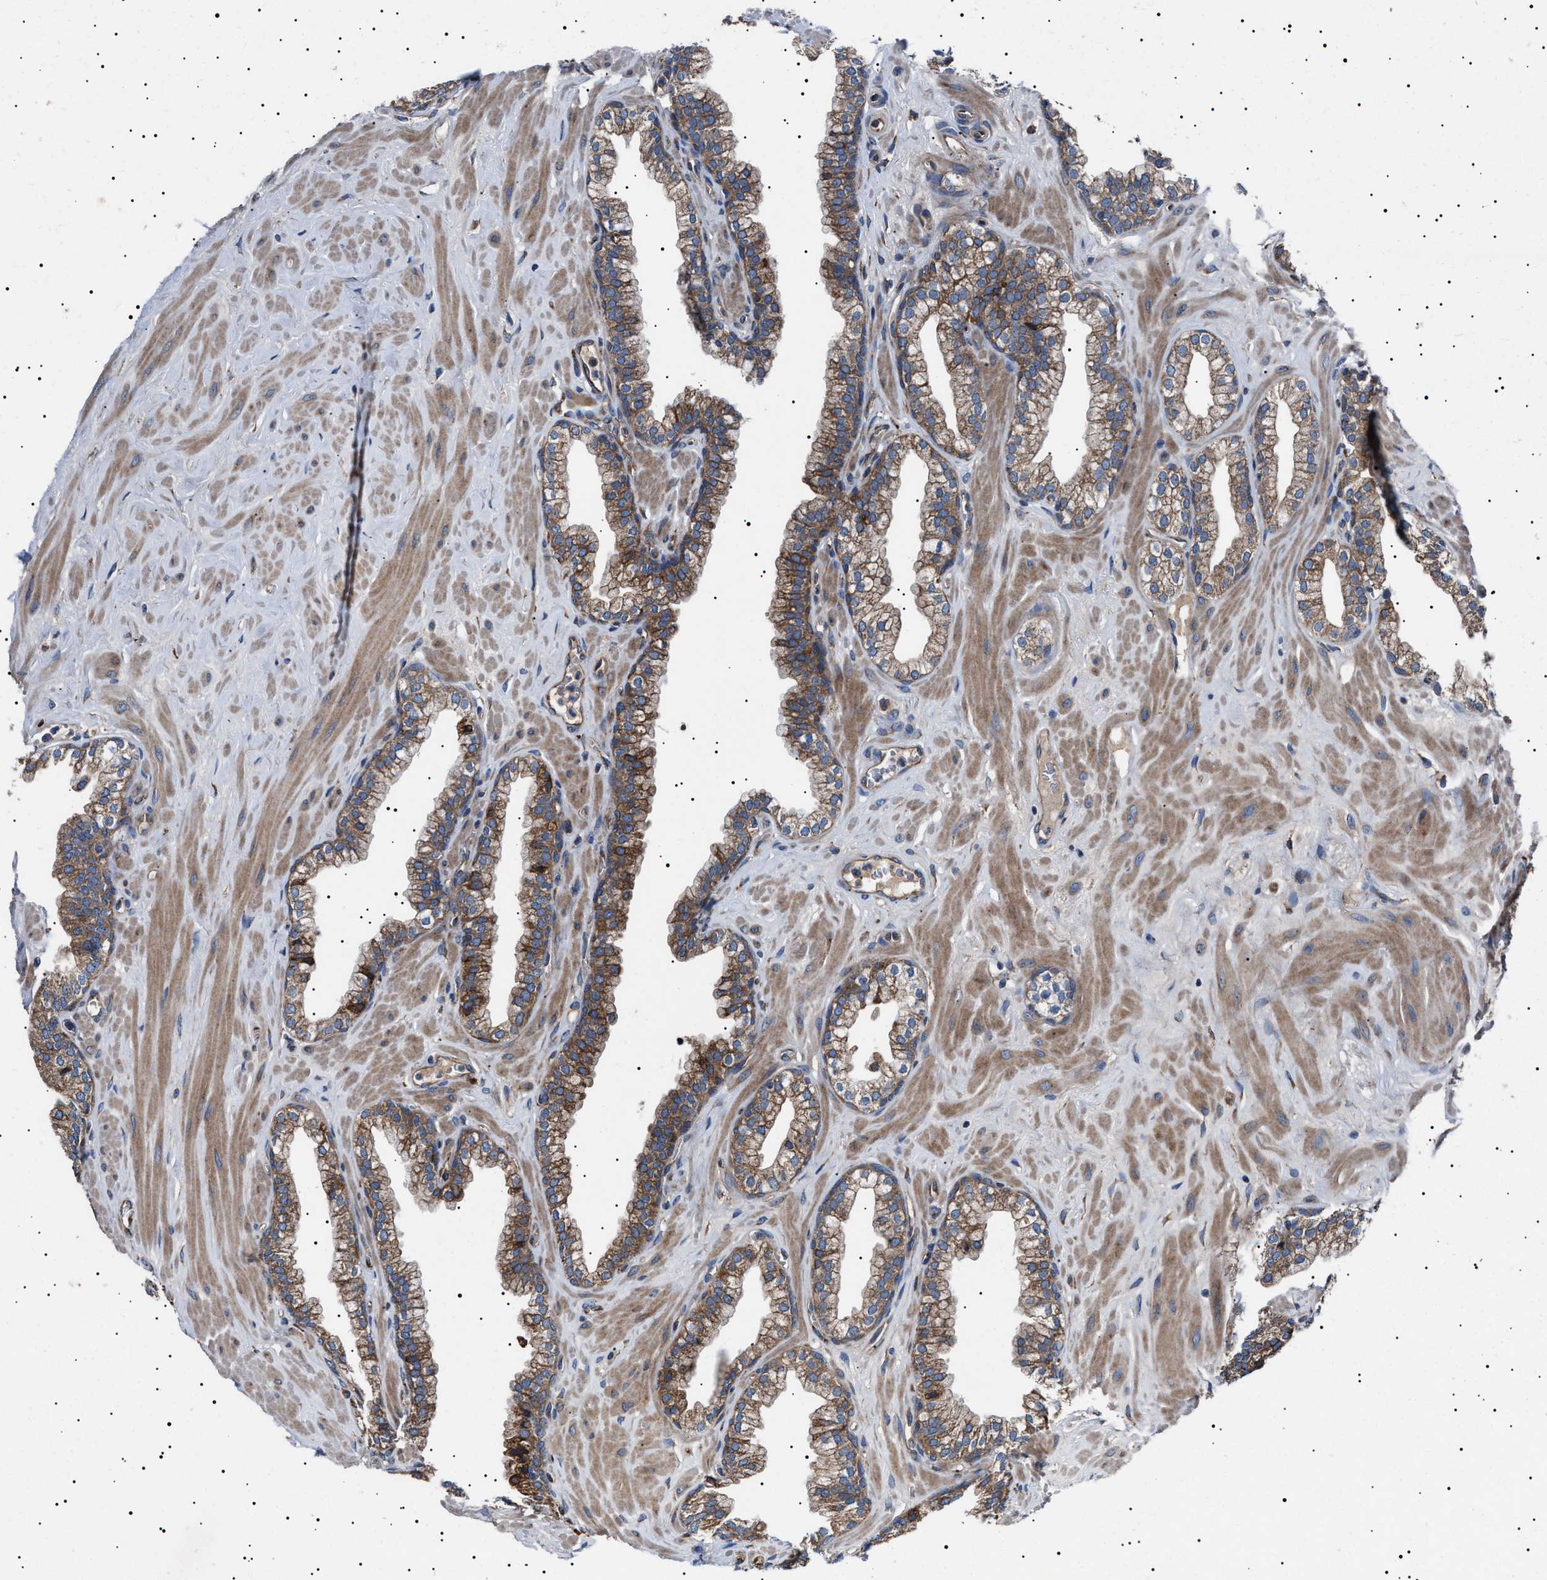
{"staining": {"intensity": "strong", "quantity": ">75%", "location": "cytoplasmic/membranous"}, "tissue": "prostate", "cell_type": "Glandular cells", "image_type": "normal", "snomed": [{"axis": "morphology", "description": "Normal tissue, NOS"}, {"axis": "morphology", "description": "Urothelial carcinoma, Low grade"}, {"axis": "topography", "description": "Urinary bladder"}, {"axis": "topography", "description": "Prostate"}], "caption": "A photomicrograph of human prostate stained for a protein shows strong cytoplasmic/membranous brown staining in glandular cells. (Stains: DAB (3,3'-diaminobenzidine) in brown, nuclei in blue, Microscopy: brightfield microscopy at high magnification).", "gene": "TOP1MT", "patient": {"sex": "male", "age": 60}}